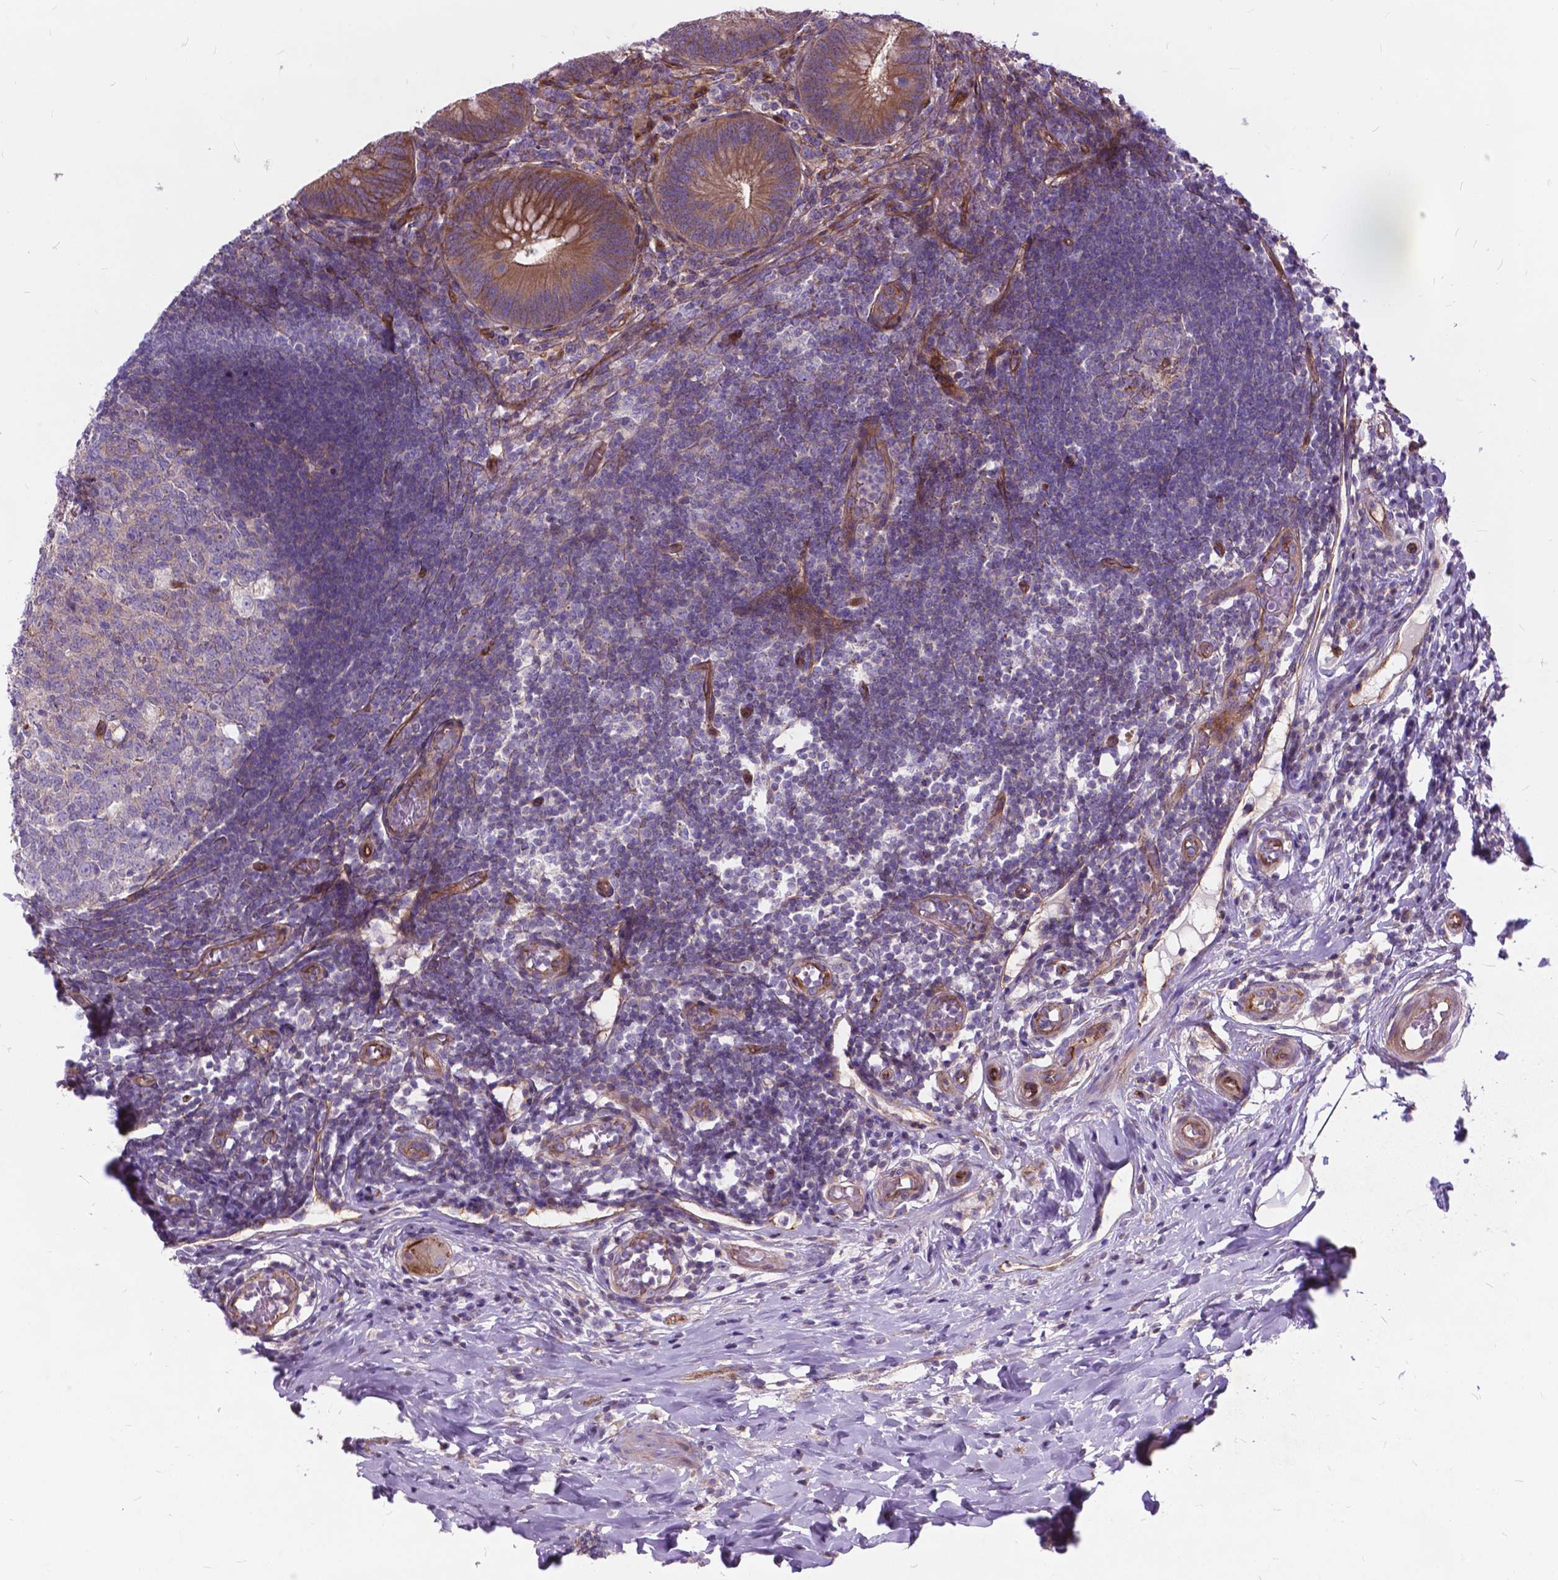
{"staining": {"intensity": "strong", "quantity": "25%-75%", "location": "cytoplasmic/membranous"}, "tissue": "appendix", "cell_type": "Glandular cells", "image_type": "normal", "snomed": [{"axis": "morphology", "description": "Normal tissue, NOS"}, {"axis": "morphology", "description": "Inflammation, NOS"}, {"axis": "topography", "description": "Appendix"}], "caption": "Protein expression analysis of normal human appendix reveals strong cytoplasmic/membranous staining in about 25%-75% of glandular cells.", "gene": "FLT4", "patient": {"sex": "male", "age": 16}}